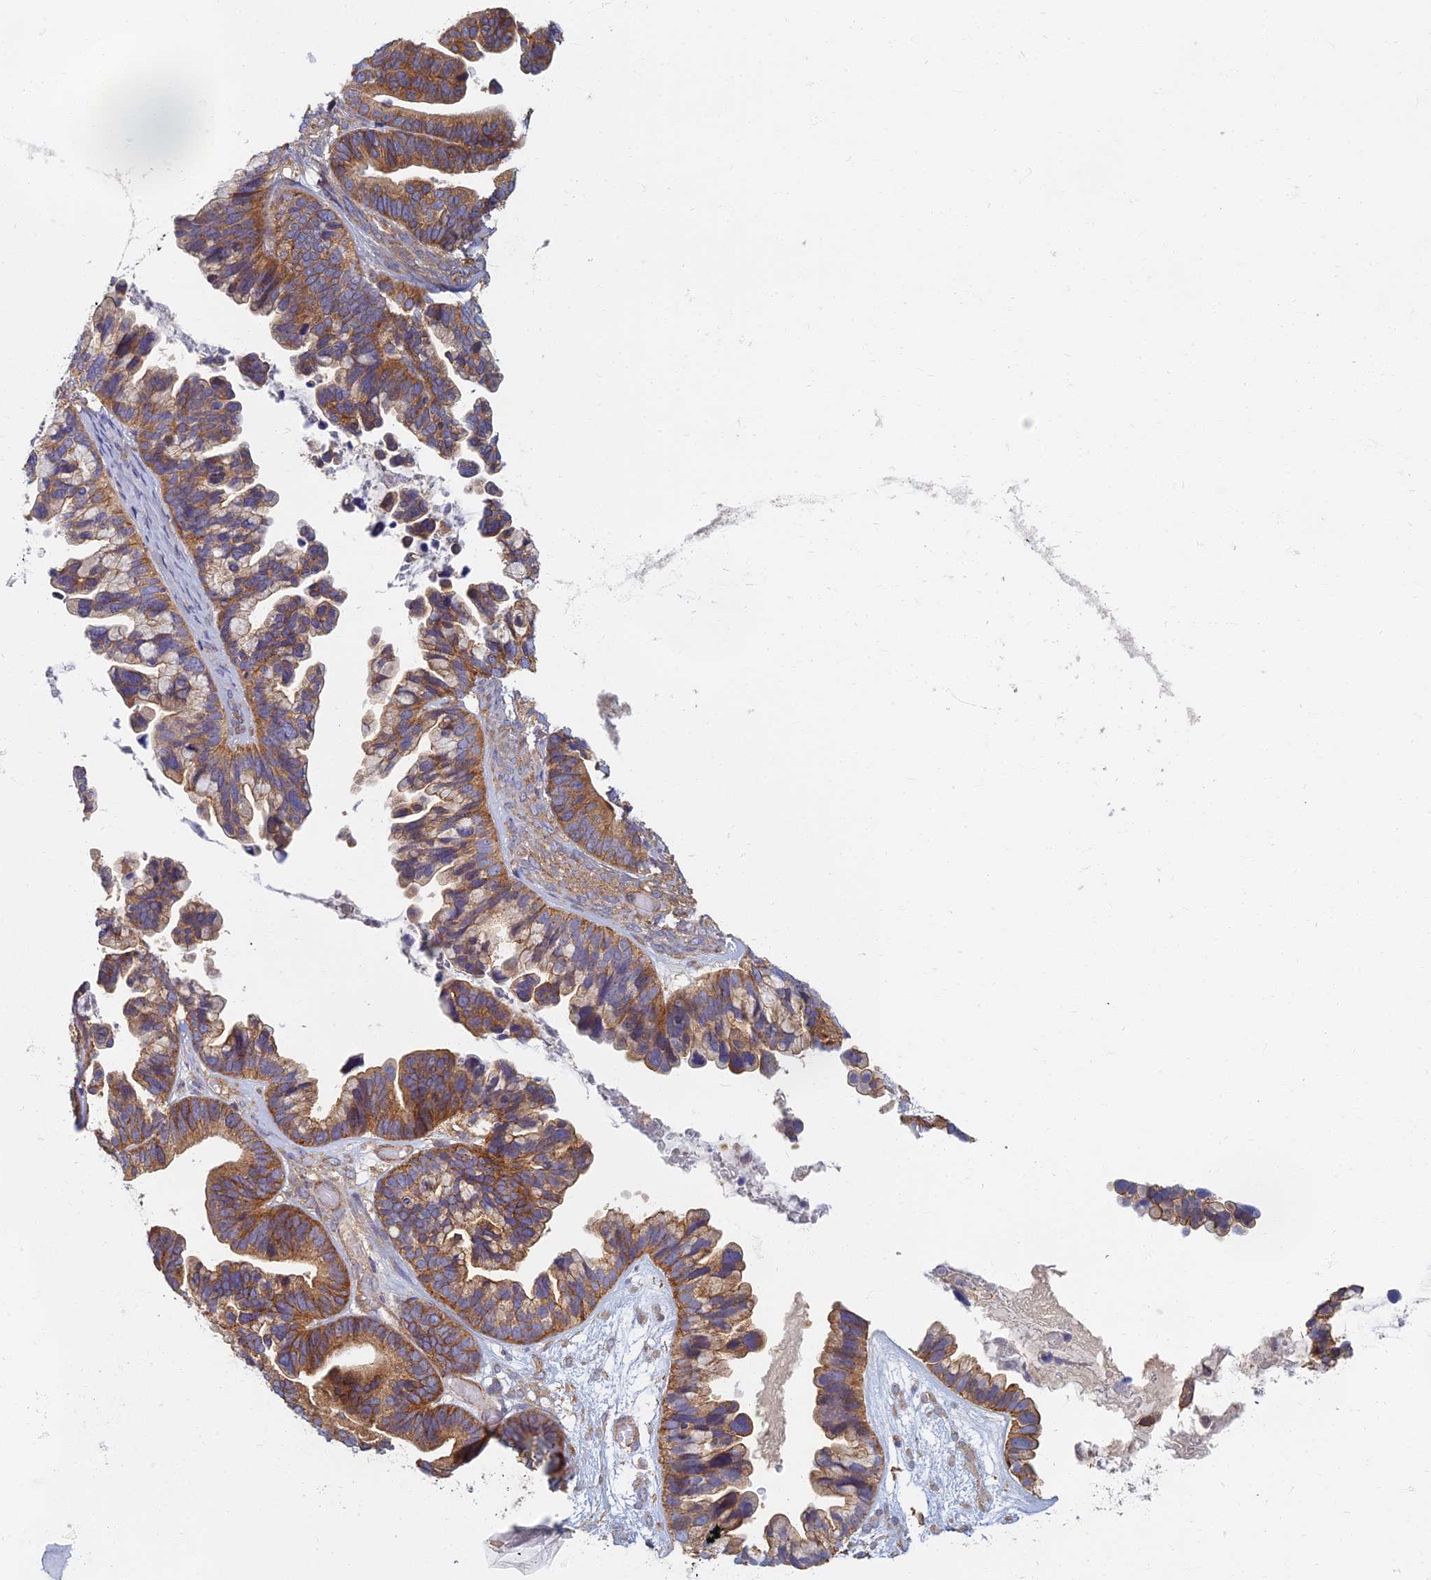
{"staining": {"intensity": "strong", "quantity": ">75%", "location": "cytoplasmic/membranous"}, "tissue": "ovarian cancer", "cell_type": "Tumor cells", "image_type": "cancer", "snomed": [{"axis": "morphology", "description": "Cystadenocarcinoma, serous, NOS"}, {"axis": "topography", "description": "Ovary"}], "caption": "Immunohistochemistry photomicrograph of neoplastic tissue: human ovarian serous cystadenocarcinoma stained using immunohistochemistry displays high levels of strong protein expression localized specifically in the cytoplasmic/membranous of tumor cells, appearing as a cytoplasmic/membranous brown color.", "gene": "RBSN", "patient": {"sex": "female", "age": 56}}